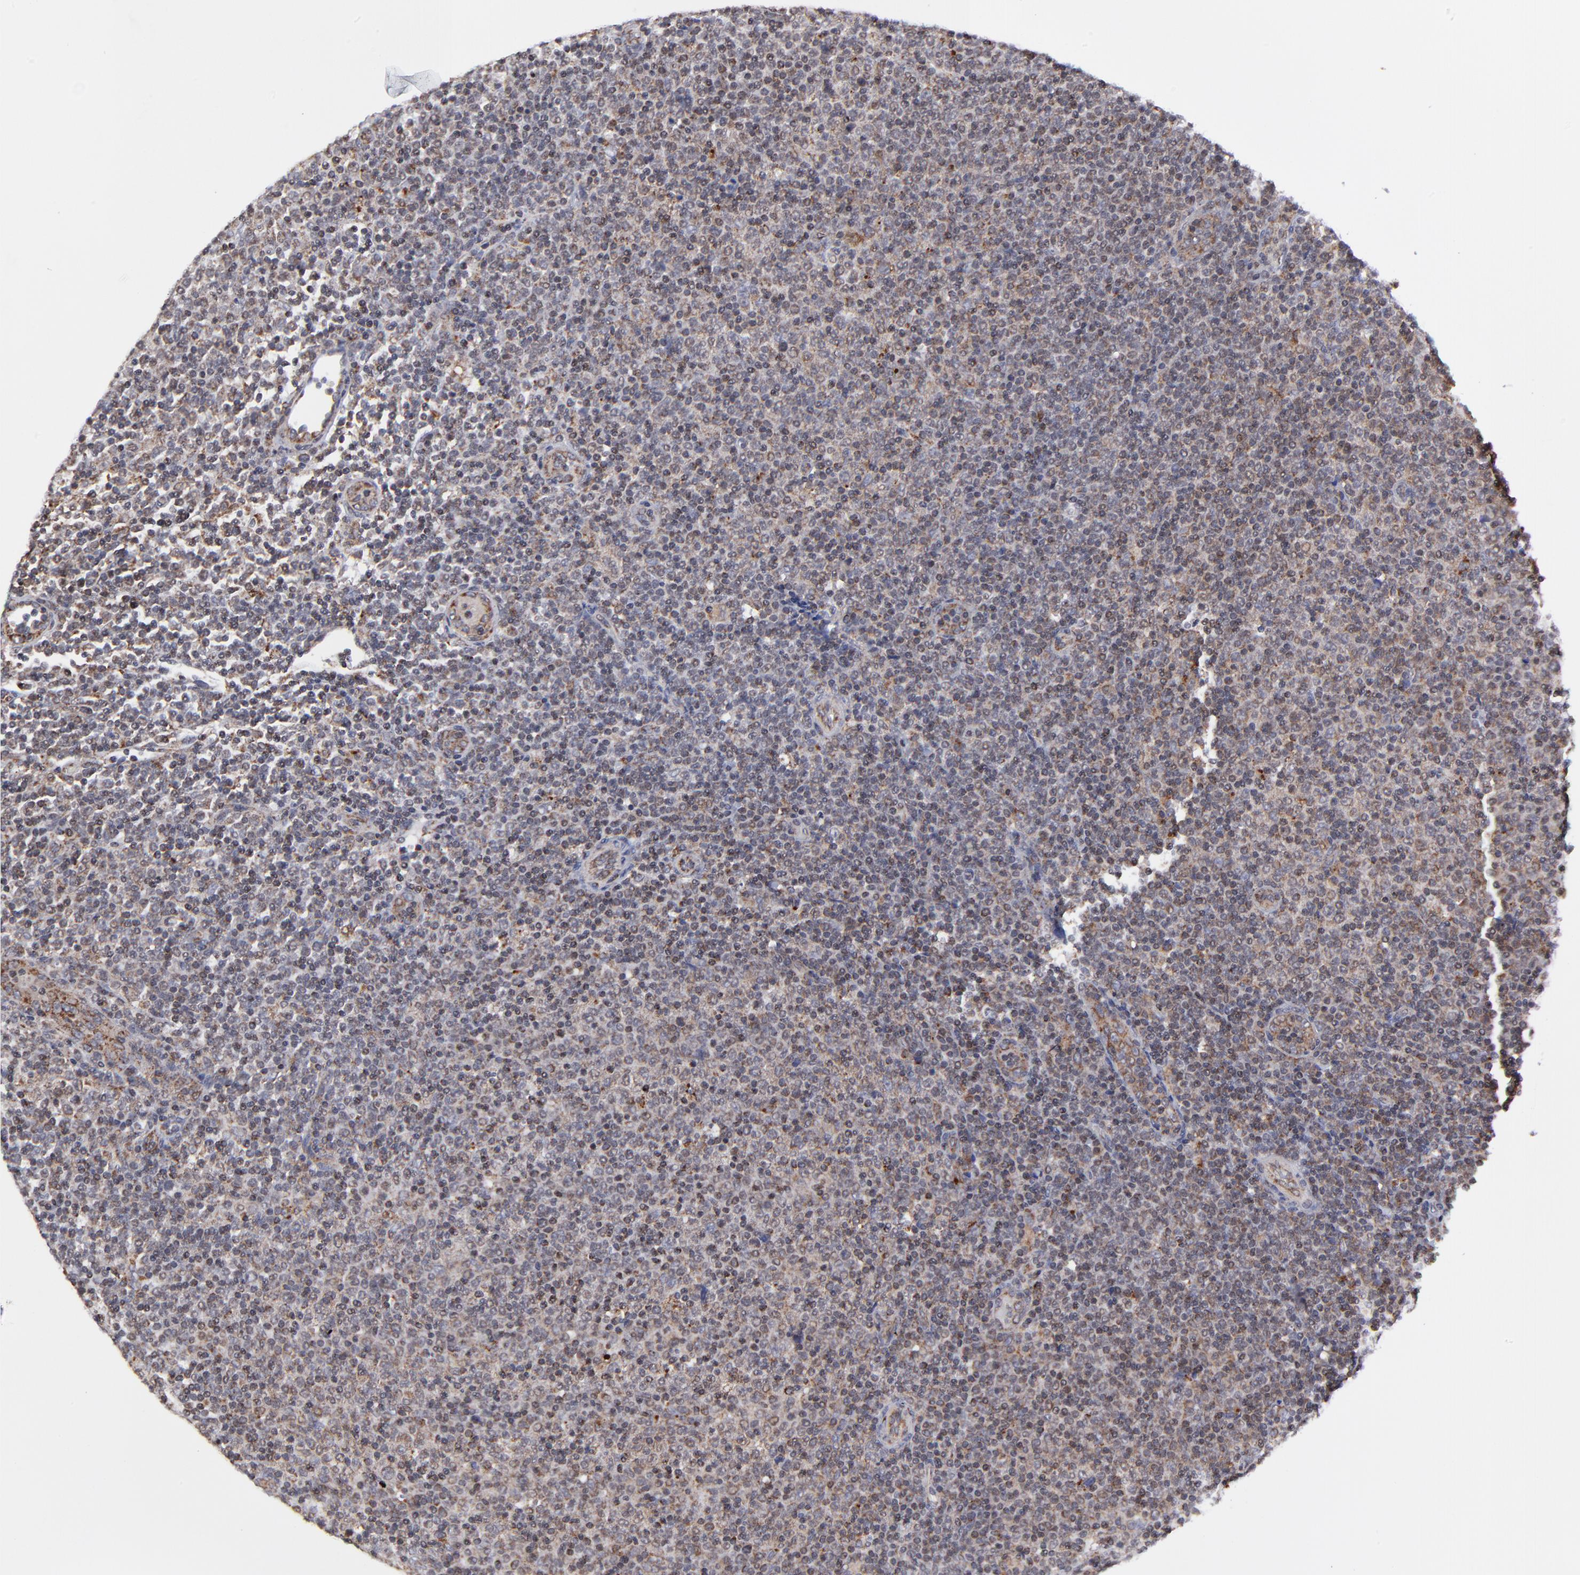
{"staining": {"intensity": "weak", "quantity": "<25%", "location": "cytoplasmic/membranous"}, "tissue": "lymphoma", "cell_type": "Tumor cells", "image_type": "cancer", "snomed": [{"axis": "morphology", "description": "Malignant lymphoma, non-Hodgkin's type, Low grade"}, {"axis": "topography", "description": "Lymph node"}], "caption": "Immunohistochemistry histopathology image of malignant lymphoma, non-Hodgkin's type (low-grade) stained for a protein (brown), which demonstrates no expression in tumor cells. (Stains: DAB IHC with hematoxylin counter stain, Microscopy: brightfield microscopy at high magnification).", "gene": "MAP2K7", "patient": {"sex": "male", "age": 70}}